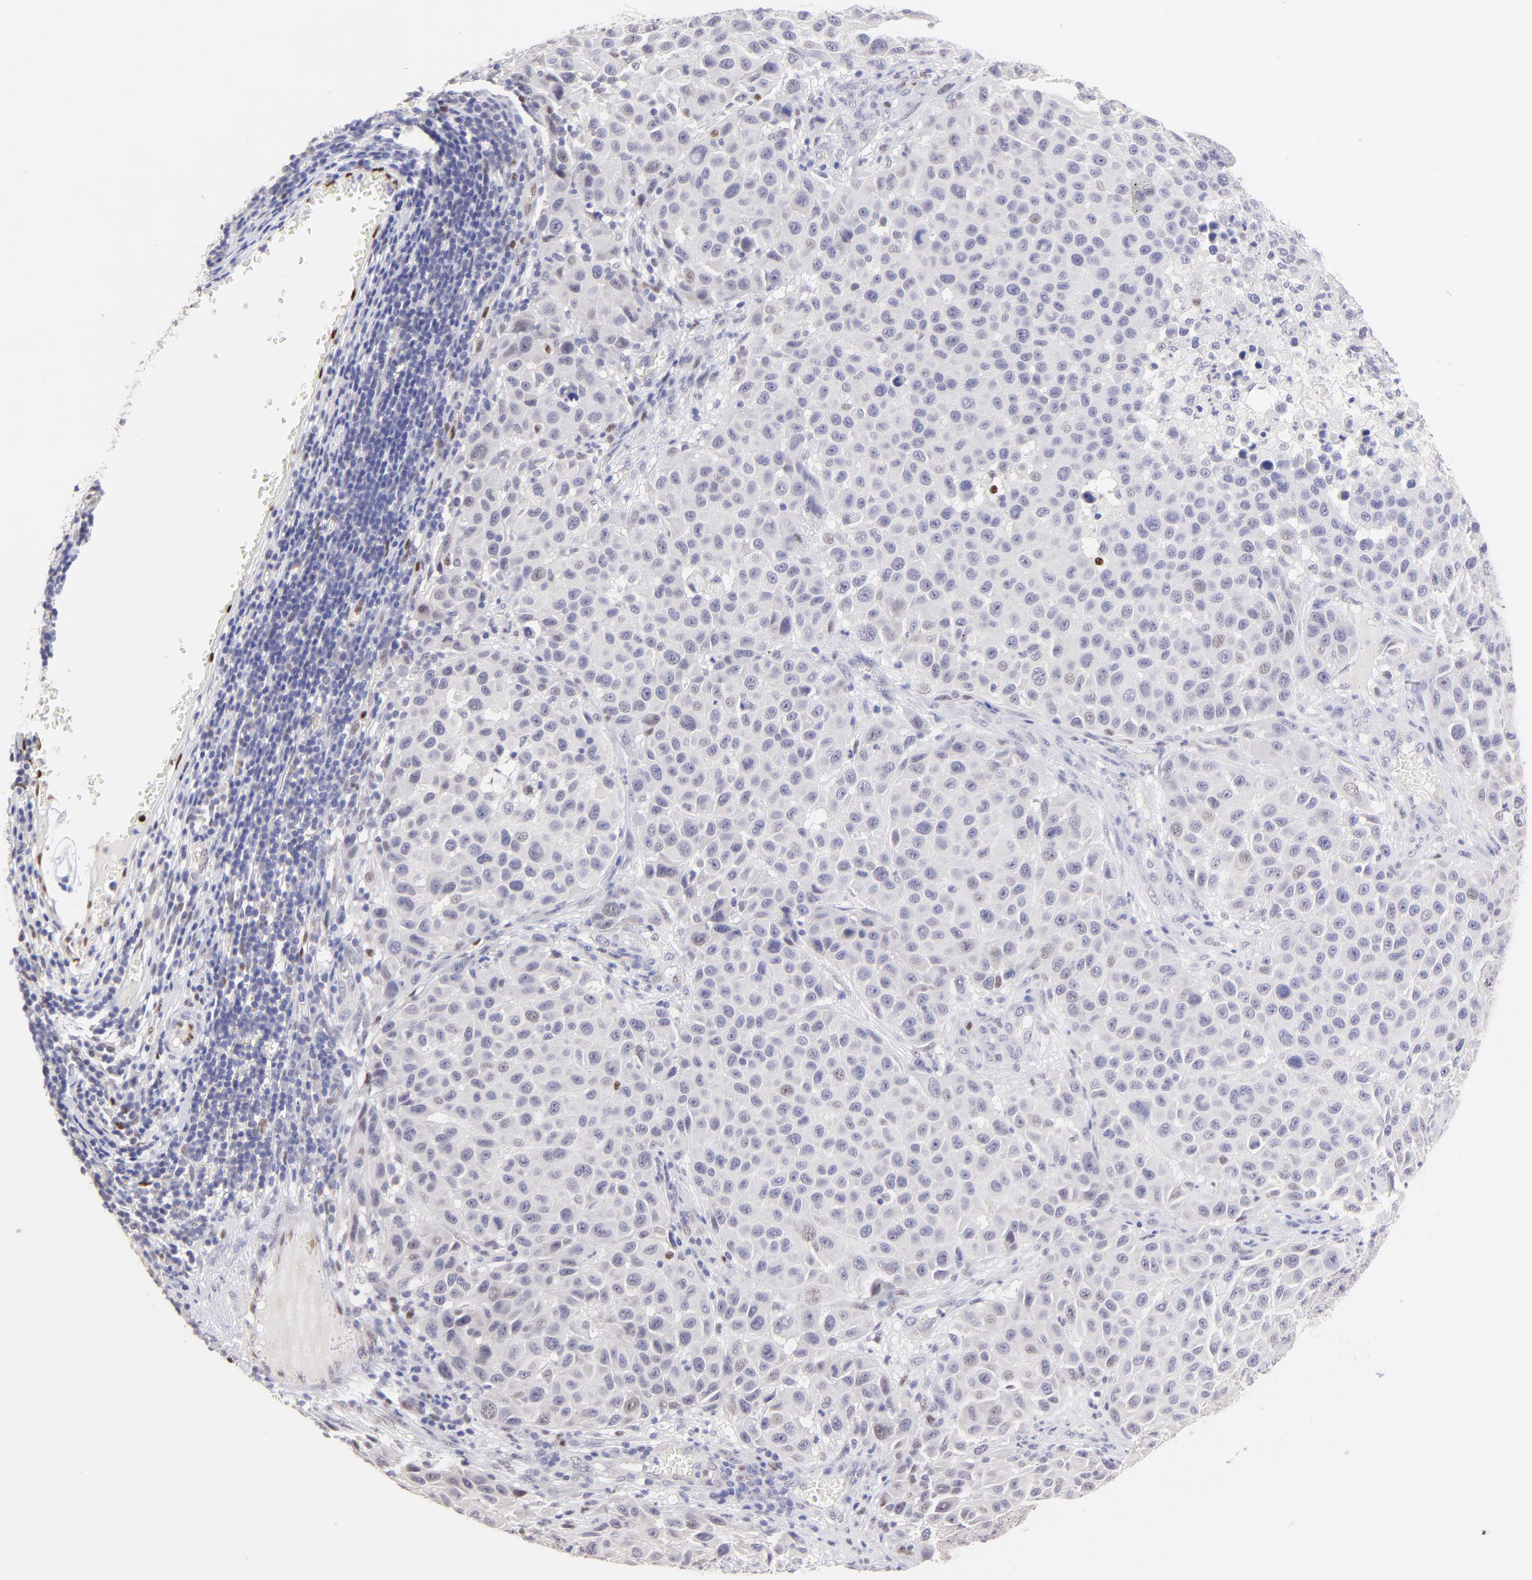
{"staining": {"intensity": "negative", "quantity": "none", "location": "none"}, "tissue": "melanoma", "cell_type": "Tumor cells", "image_type": "cancer", "snomed": [{"axis": "morphology", "description": "Malignant melanoma, Metastatic site"}, {"axis": "topography", "description": "Lymph node"}], "caption": "This is an immunohistochemistry micrograph of melanoma. There is no positivity in tumor cells.", "gene": "KLF4", "patient": {"sex": "male", "age": 61}}